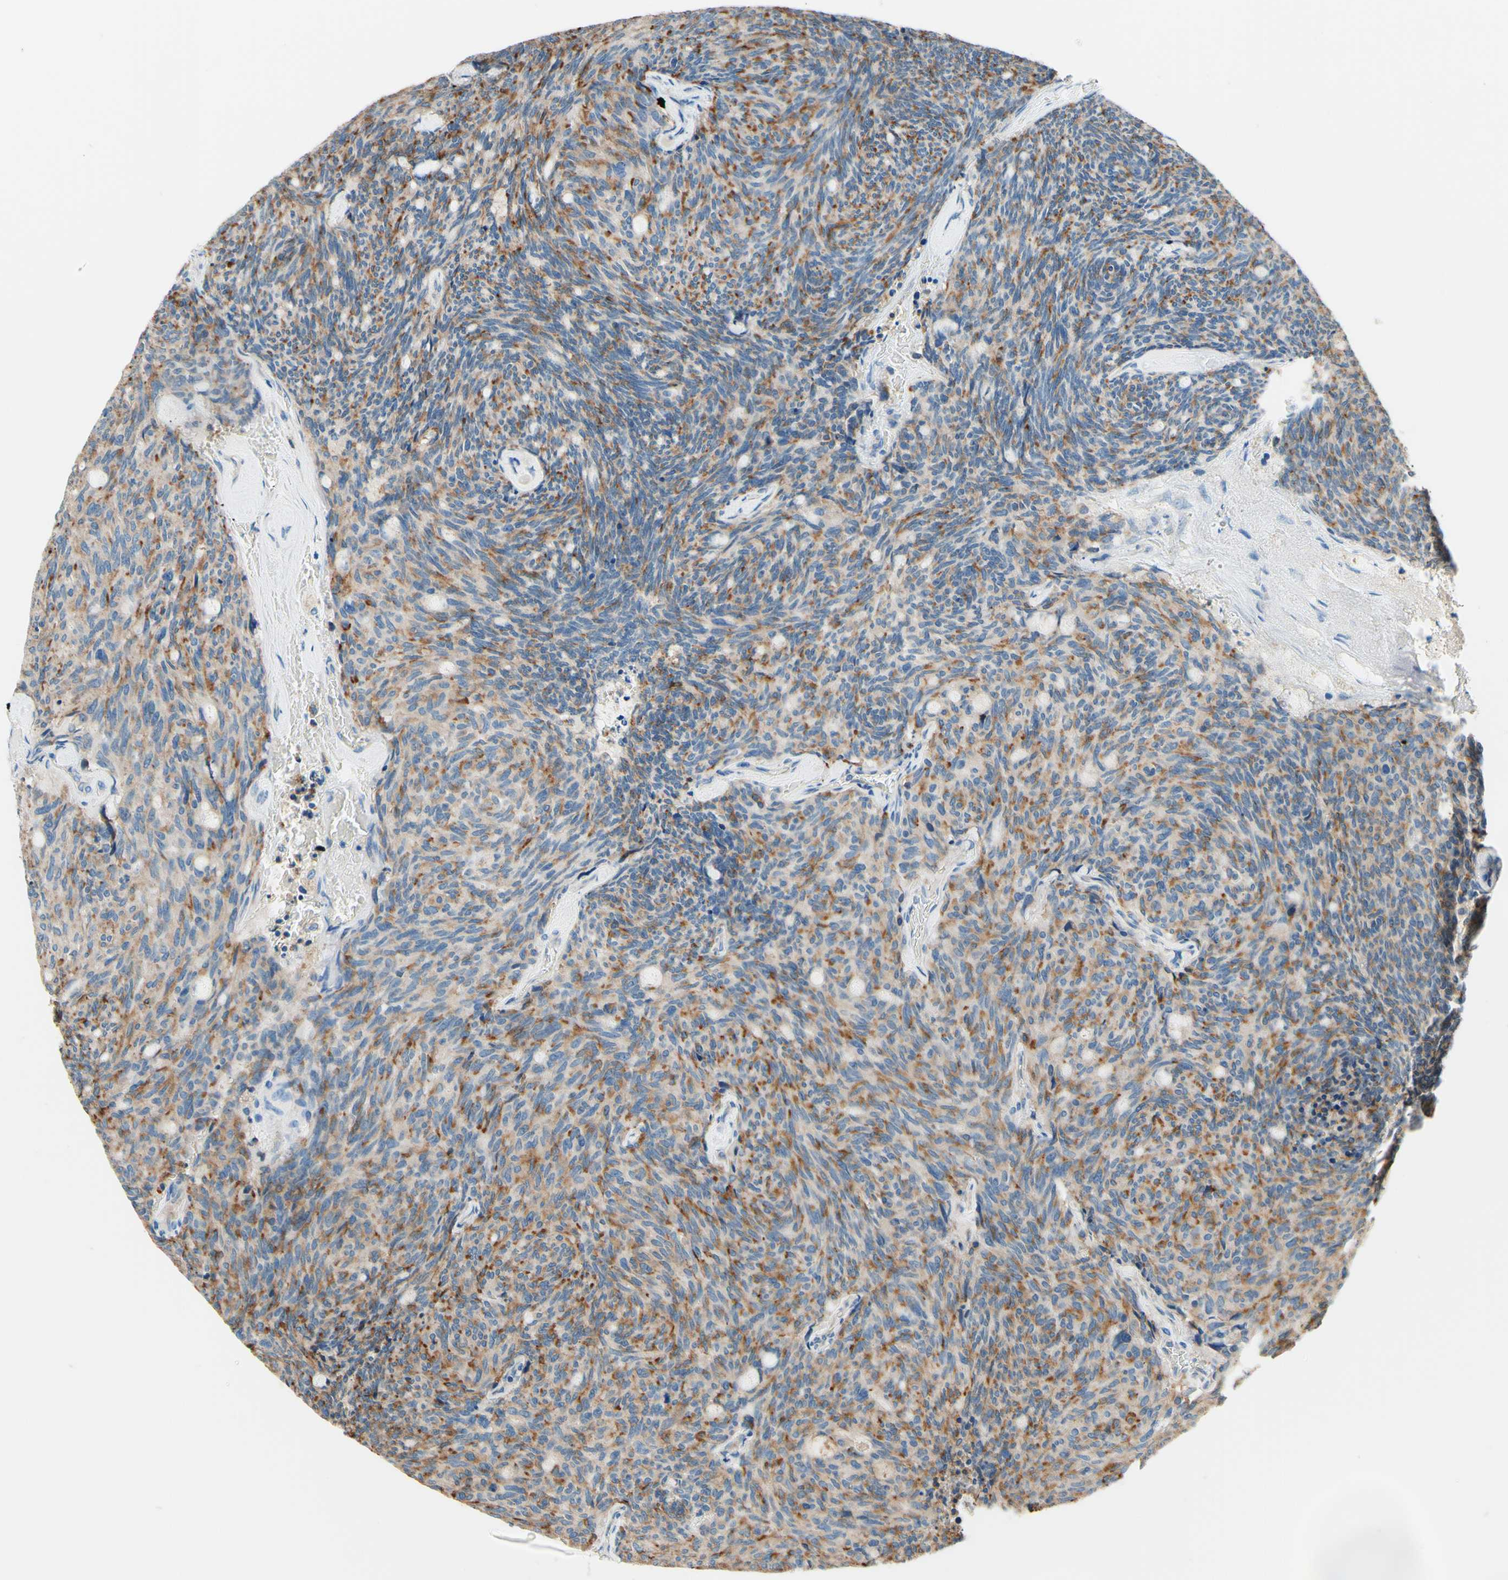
{"staining": {"intensity": "weak", "quantity": "25%-75%", "location": "cytoplasmic/membranous"}, "tissue": "carcinoid", "cell_type": "Tumor cells", "image_type": "cancer", "snomed": [{"axis": "morphology", "description": "Carcinoid, malignant, NOS"}, {"axis": "topography", "description": "Pancreas"}], "caption": "Carcinoid (malignant) stained with a brown dye displays weak cytoplasmic/membranous positive positivity in about 25%-75% of tumor cells.", "gene": "PASD1", "patient": {"sex": "female", "age": 54}}